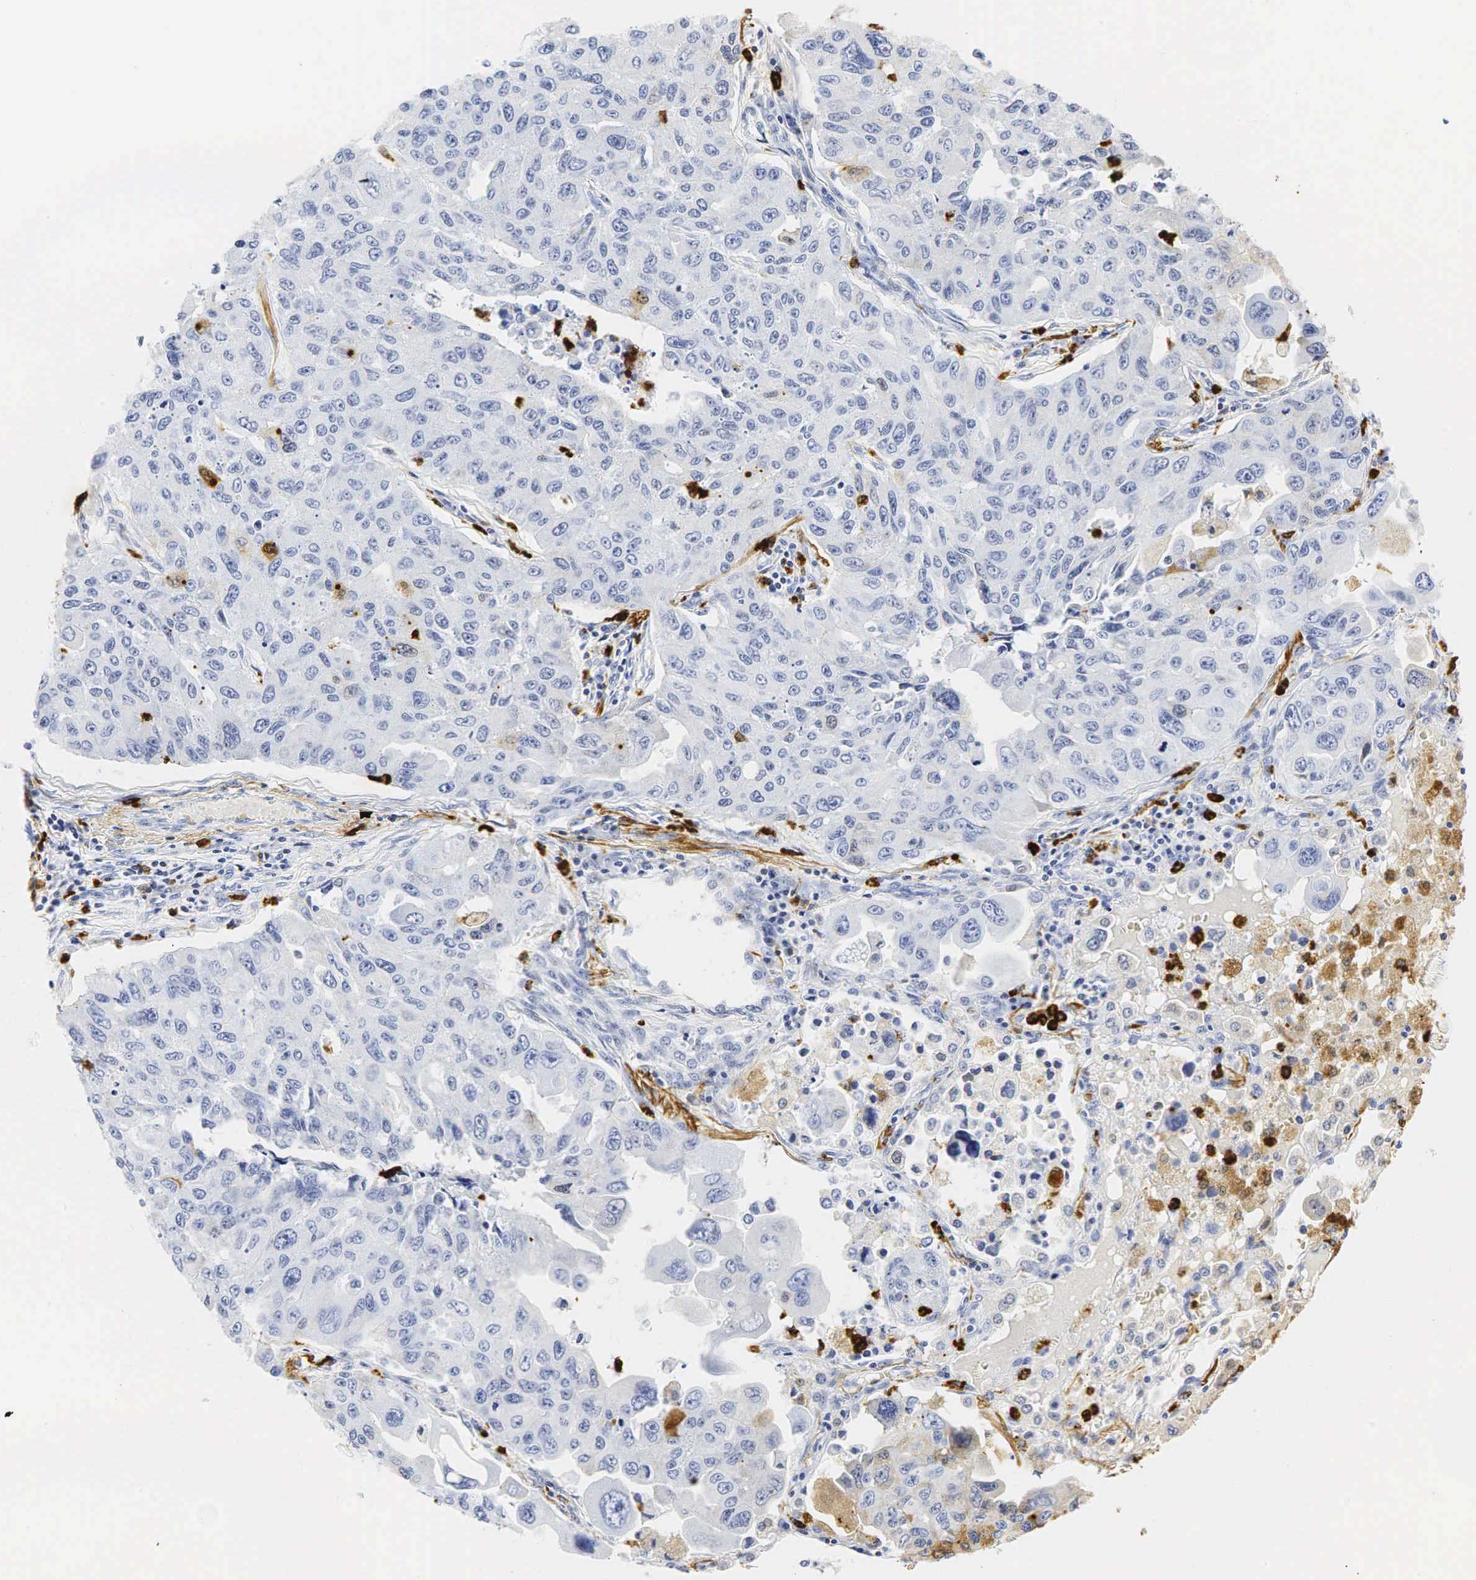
{"staining": {"intensity": "negative", "quantity": "none", "location": "none"}, "tissue": "lung cancer", "cell_type": "Tumor cells", "image_type": "cancer", "snomed": [{"axis": "morphology", "description": "Adenocarcinoma, NOS"}, {"axis": "topography", "description": "Lung"}], "caption": "Tumor cells show no significant expression in adenocarcinoma (lung).", "gene": "LYZ", "patient": {"sex": "male", "age": 64}}